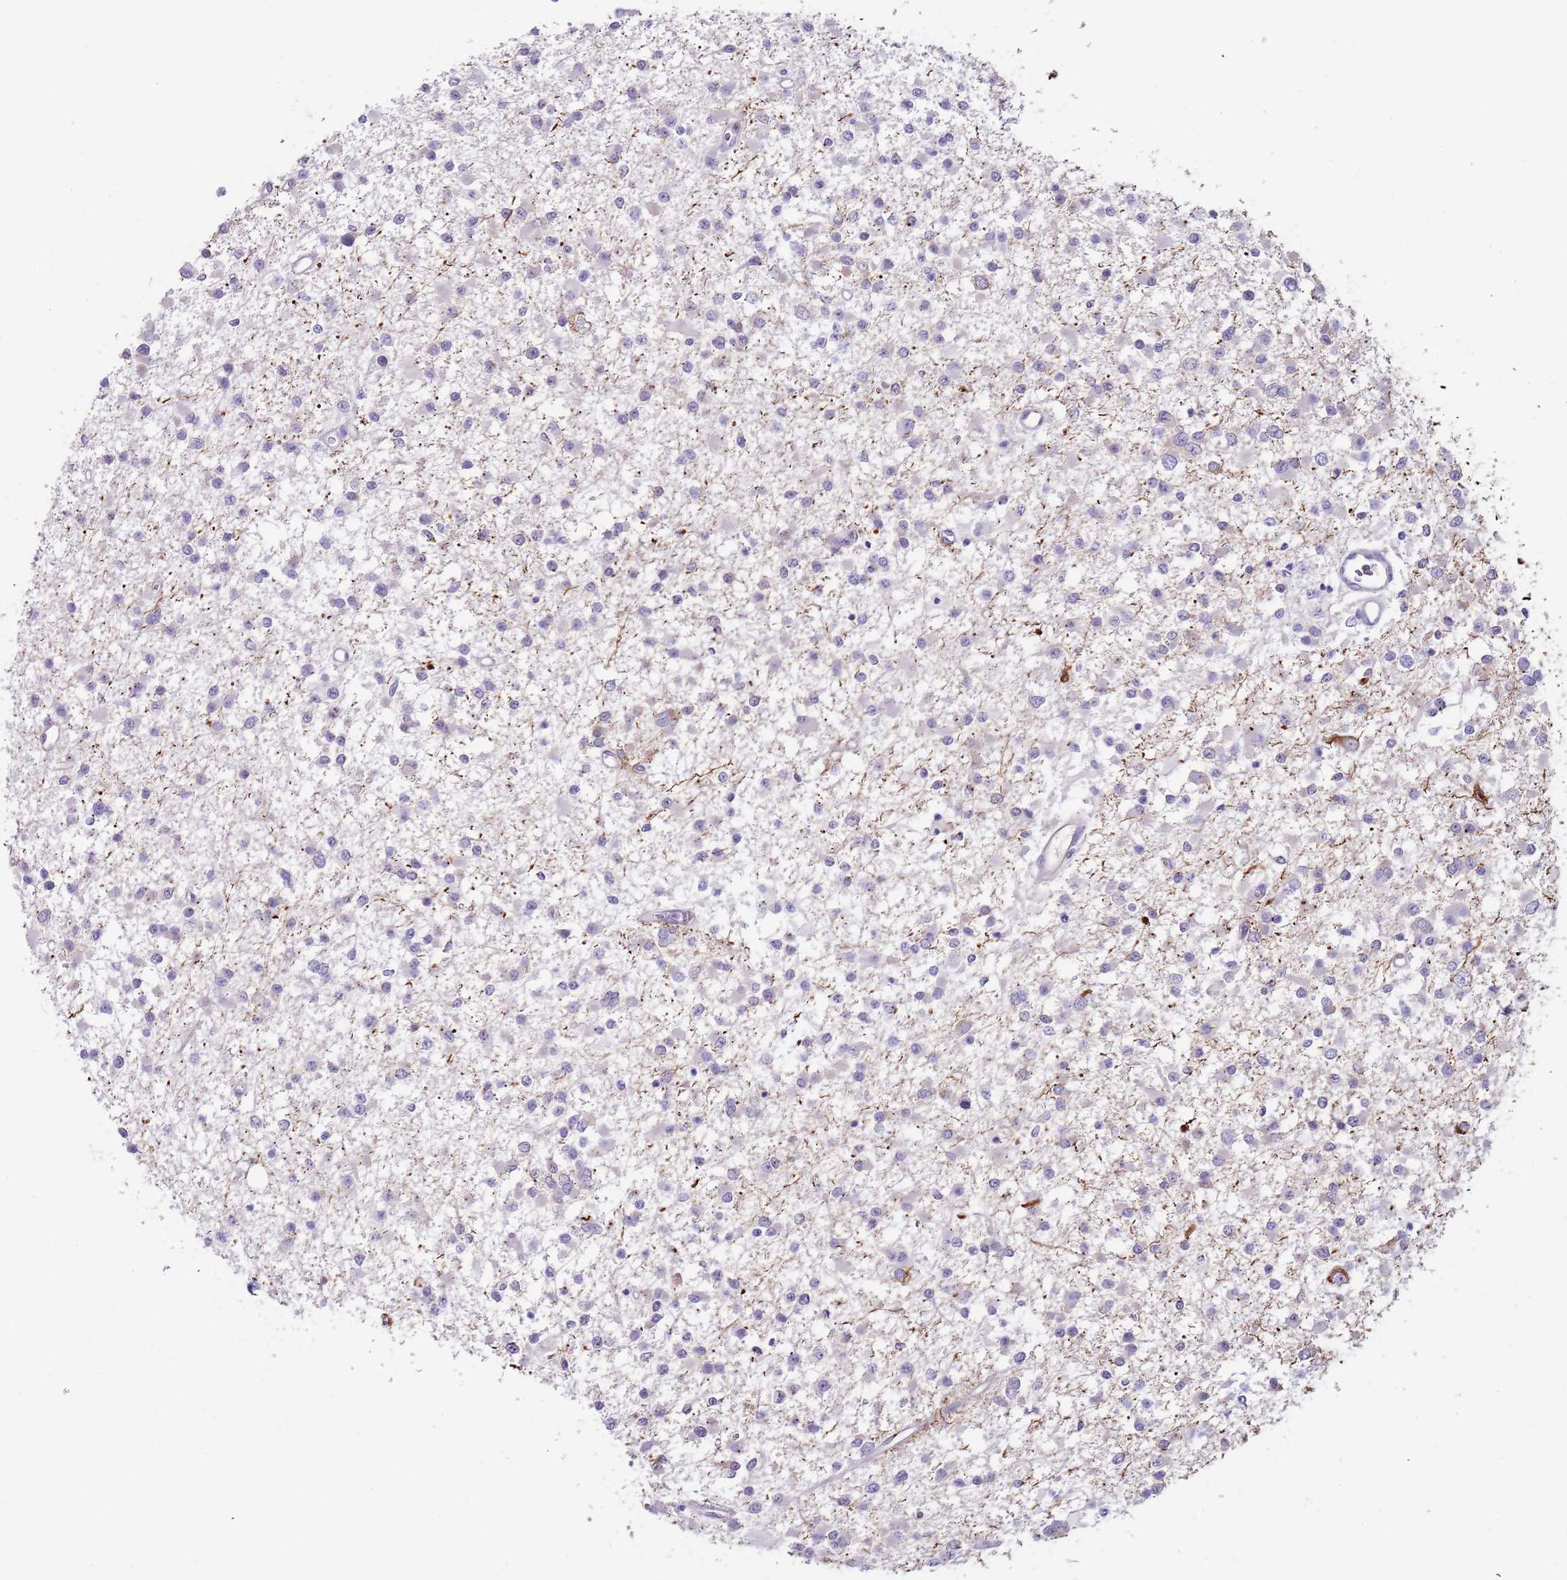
{"staining": {"intensity": "negative", "quantity": "none", "location": "none"}, "tissue": "glioma", "cell_type": "Tumor cells", "image_type": "cancer", "snomed": [{"axis": "morphology", "description": "Glioma, malignant, Low grade"}, {"axis": "topography", "description": "Brain"}], "caption": "IHC of human glioma shows no expression in tumor cells.", "gene": "C2CD3", "patient": {"sex": "female", "age": 22}}